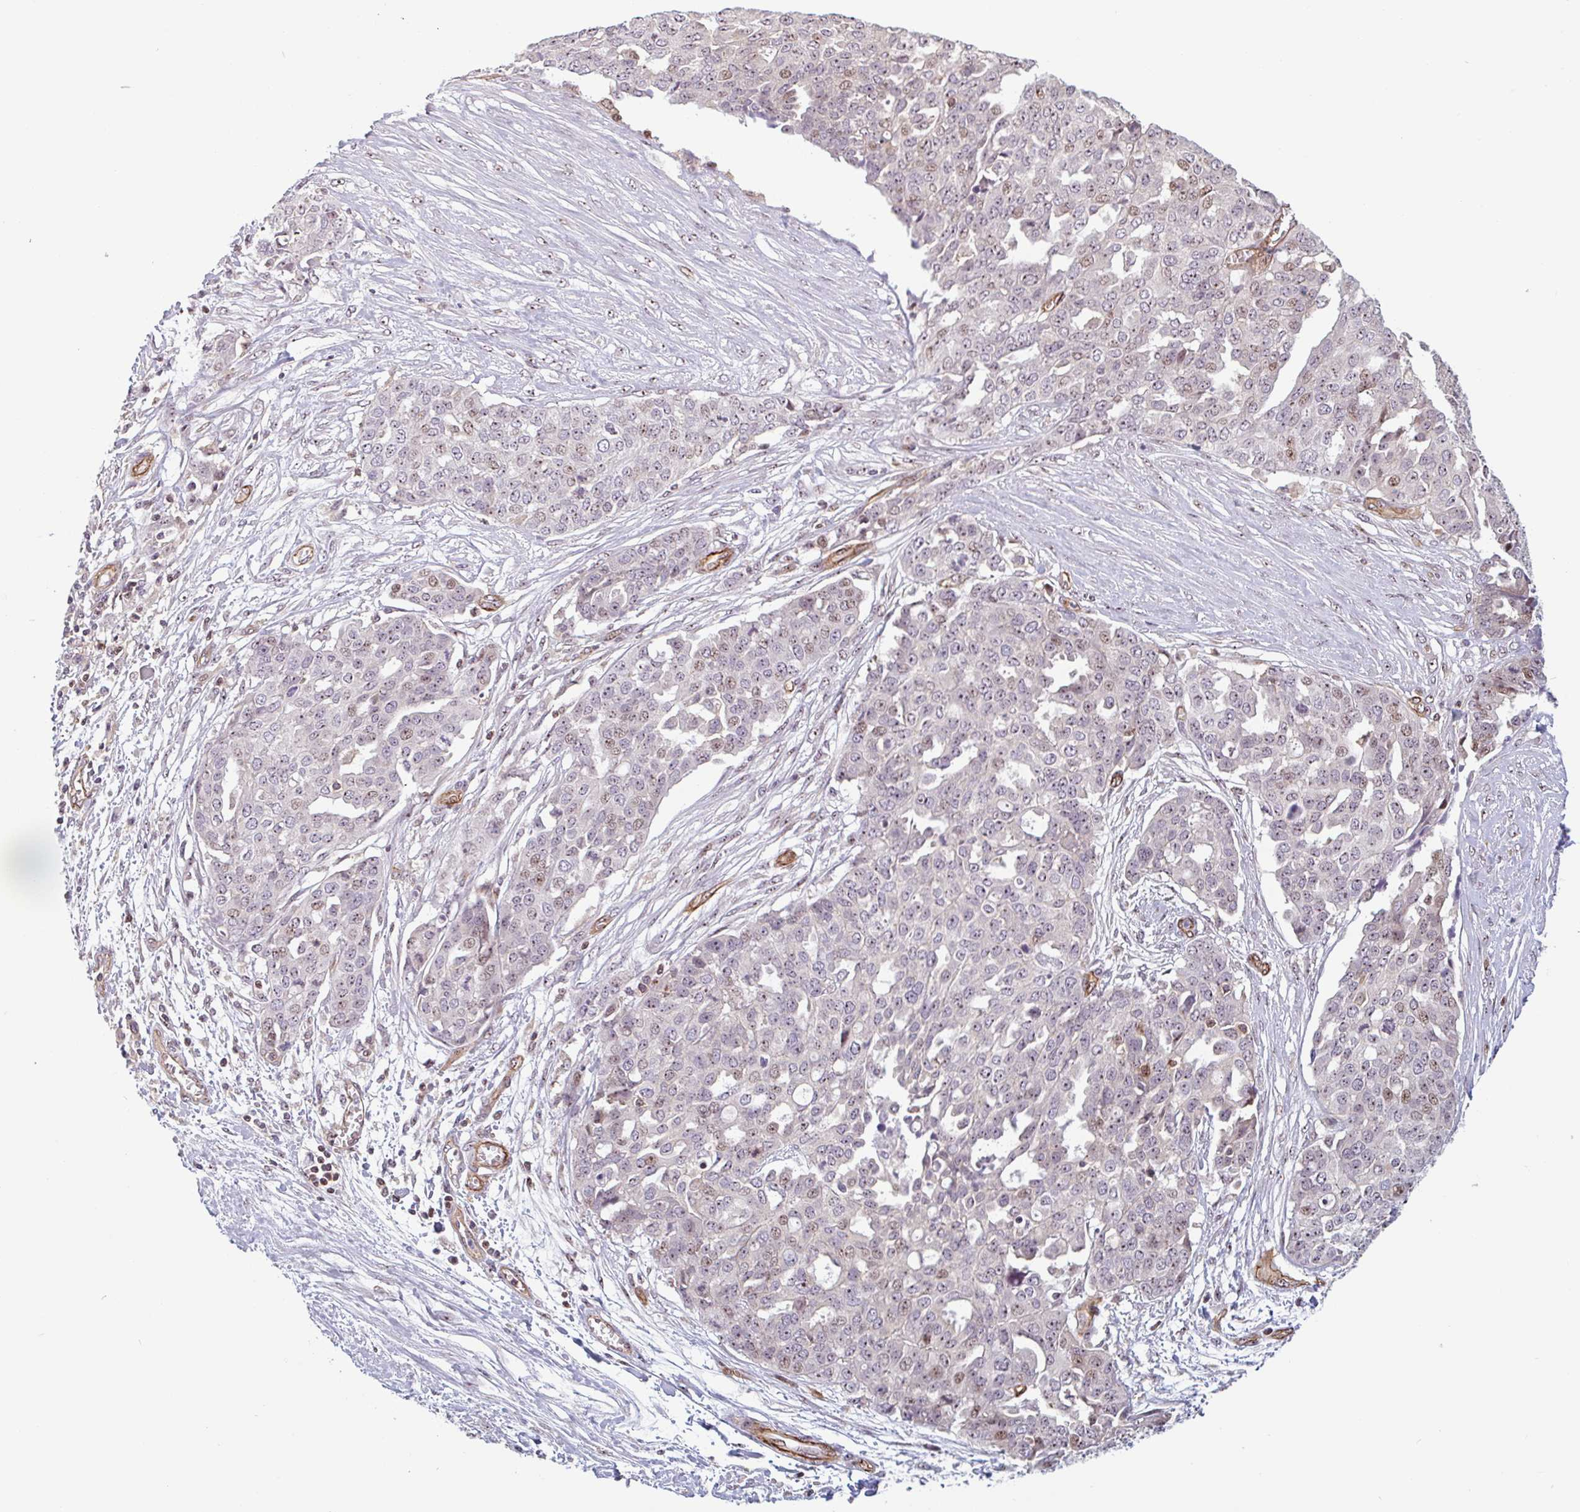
{"staining": {"intensity": "weak", "quantity": "25%-75%", "location": "nuclear"}, "tissue": "ovarian cancer", "cell_type": "Tumor cells", "image_type": "cancer", "snomed": [{"axis": "morphology", "description": "Cystadenocarcinoma, serous, NOS"}, {"axis": "topography", "description": "Soft tissue"}, {"axis": "topography", "description": "Ovary"}], "caption": "The histopathology image shows immunohistochemical staining of ovarian cancer (serous cystadenocarcinoma). There is weak nuclear staining is identified in about 25%-75% of tumor cells.", "gene": "ZNF689", "patient": {"sex": "female", "age": 57}}